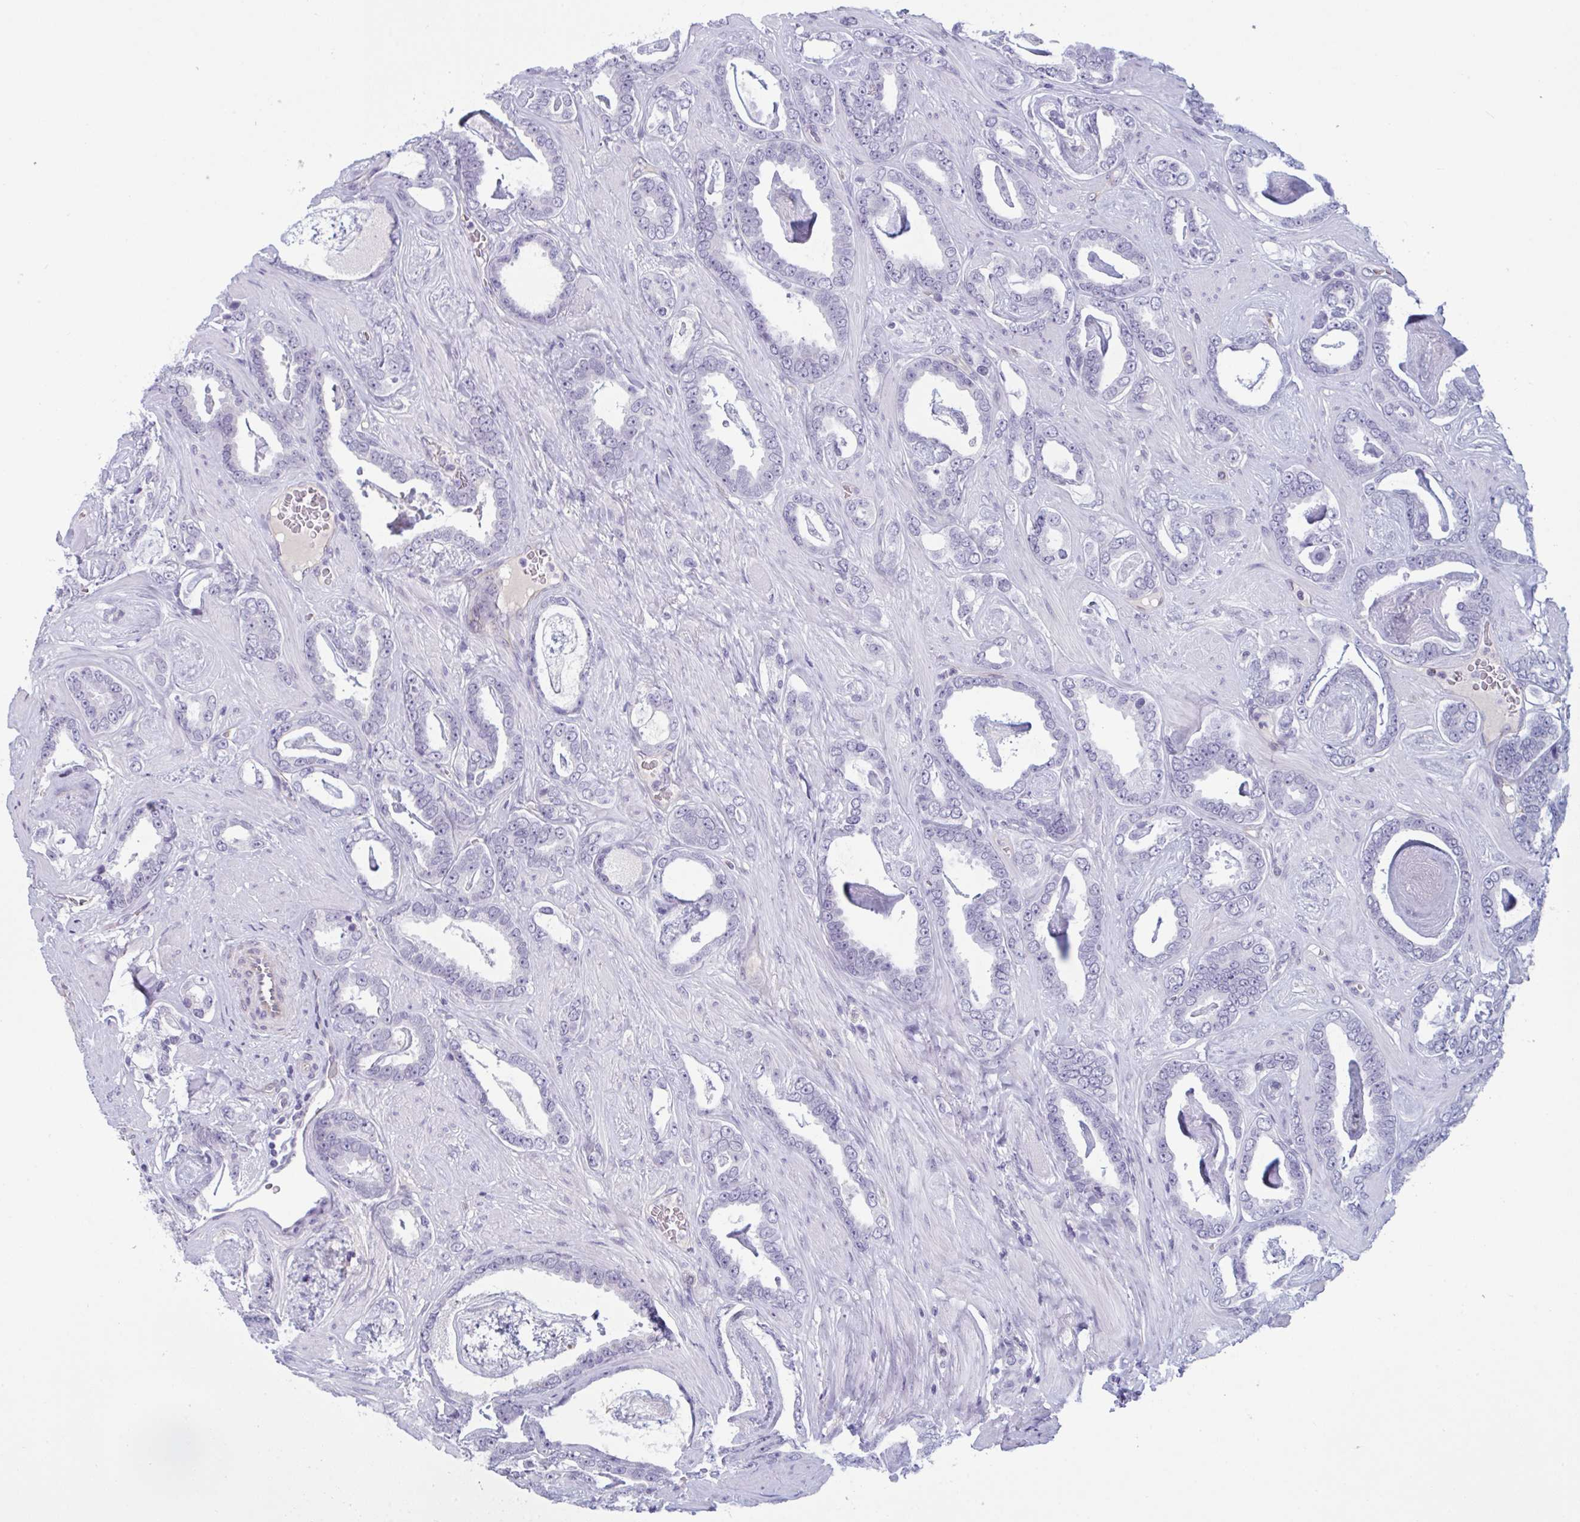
{"staining": {"intensity": "negative", "quantity": "none", "location": "none"}, "tissue": "prostate cancer", "cell_type": "Tumor cells", "image_type": "cancer", "snomed": [{"axis": "morphology", "description": "Adenocarcinoma, High grade"}, {"axis": "topography", "description": "Prostate"}], "caption": "Prostate adenocarcinoma (high-grade) was stained to show a protein in brown. There is no significant expression in tumor cells. Nuclei are stained in blue.", "gene": "OR1L3", "patient": {"sex": "male", "age": 63}}